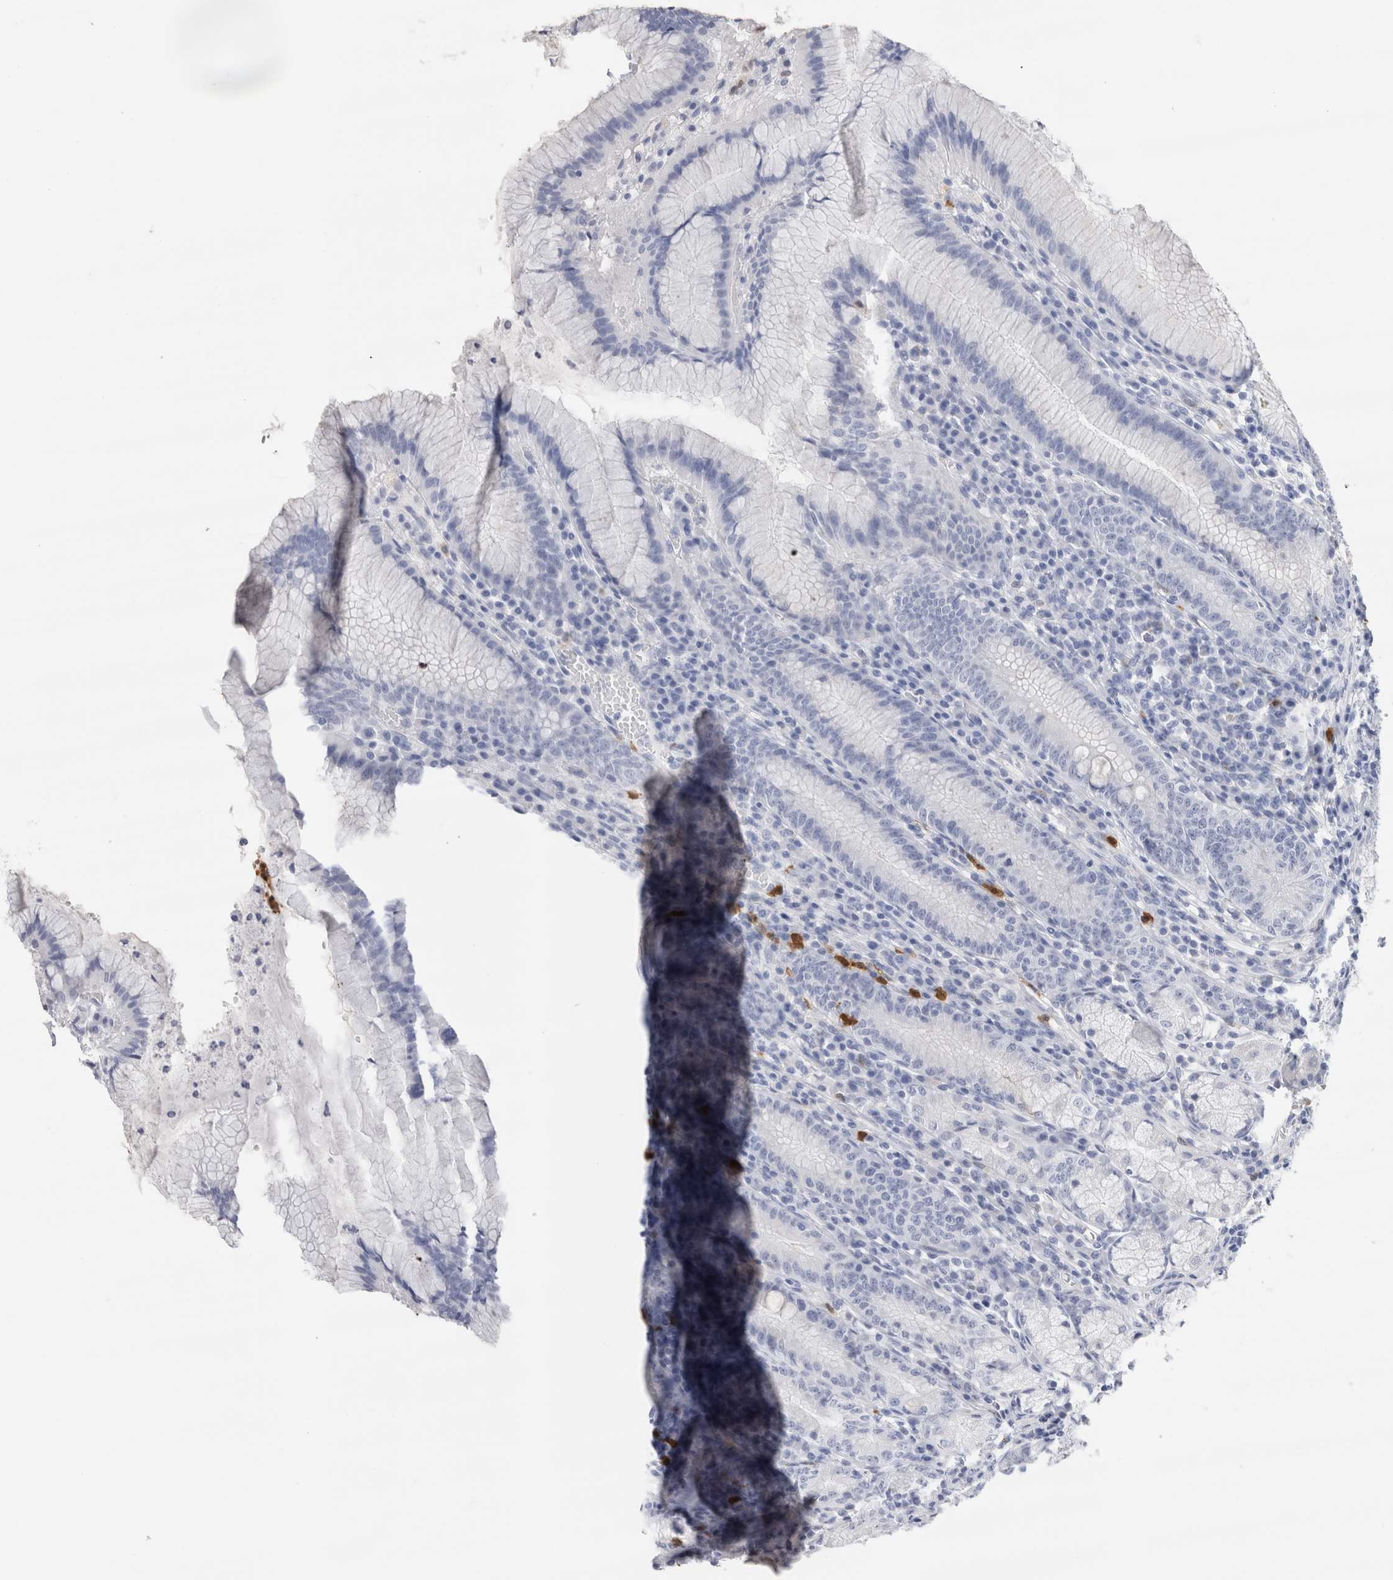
{"staining": {"intensity": "negative", "quantity": "none", "location": "none"}, "tissue": "stomach", "cell_type": "Glandular cells", "image_type": "normal", "snomed": [{"axis": "morphology", "description": "Normal tissue, NOS"}, {"axis": "topography", "description": "Stomach"}], "caption": "The micrograph shows no staining of glandular cells in benign stomach.", "gene": "SLC10A5", "patient": {"sex": "male", "age": 55}}